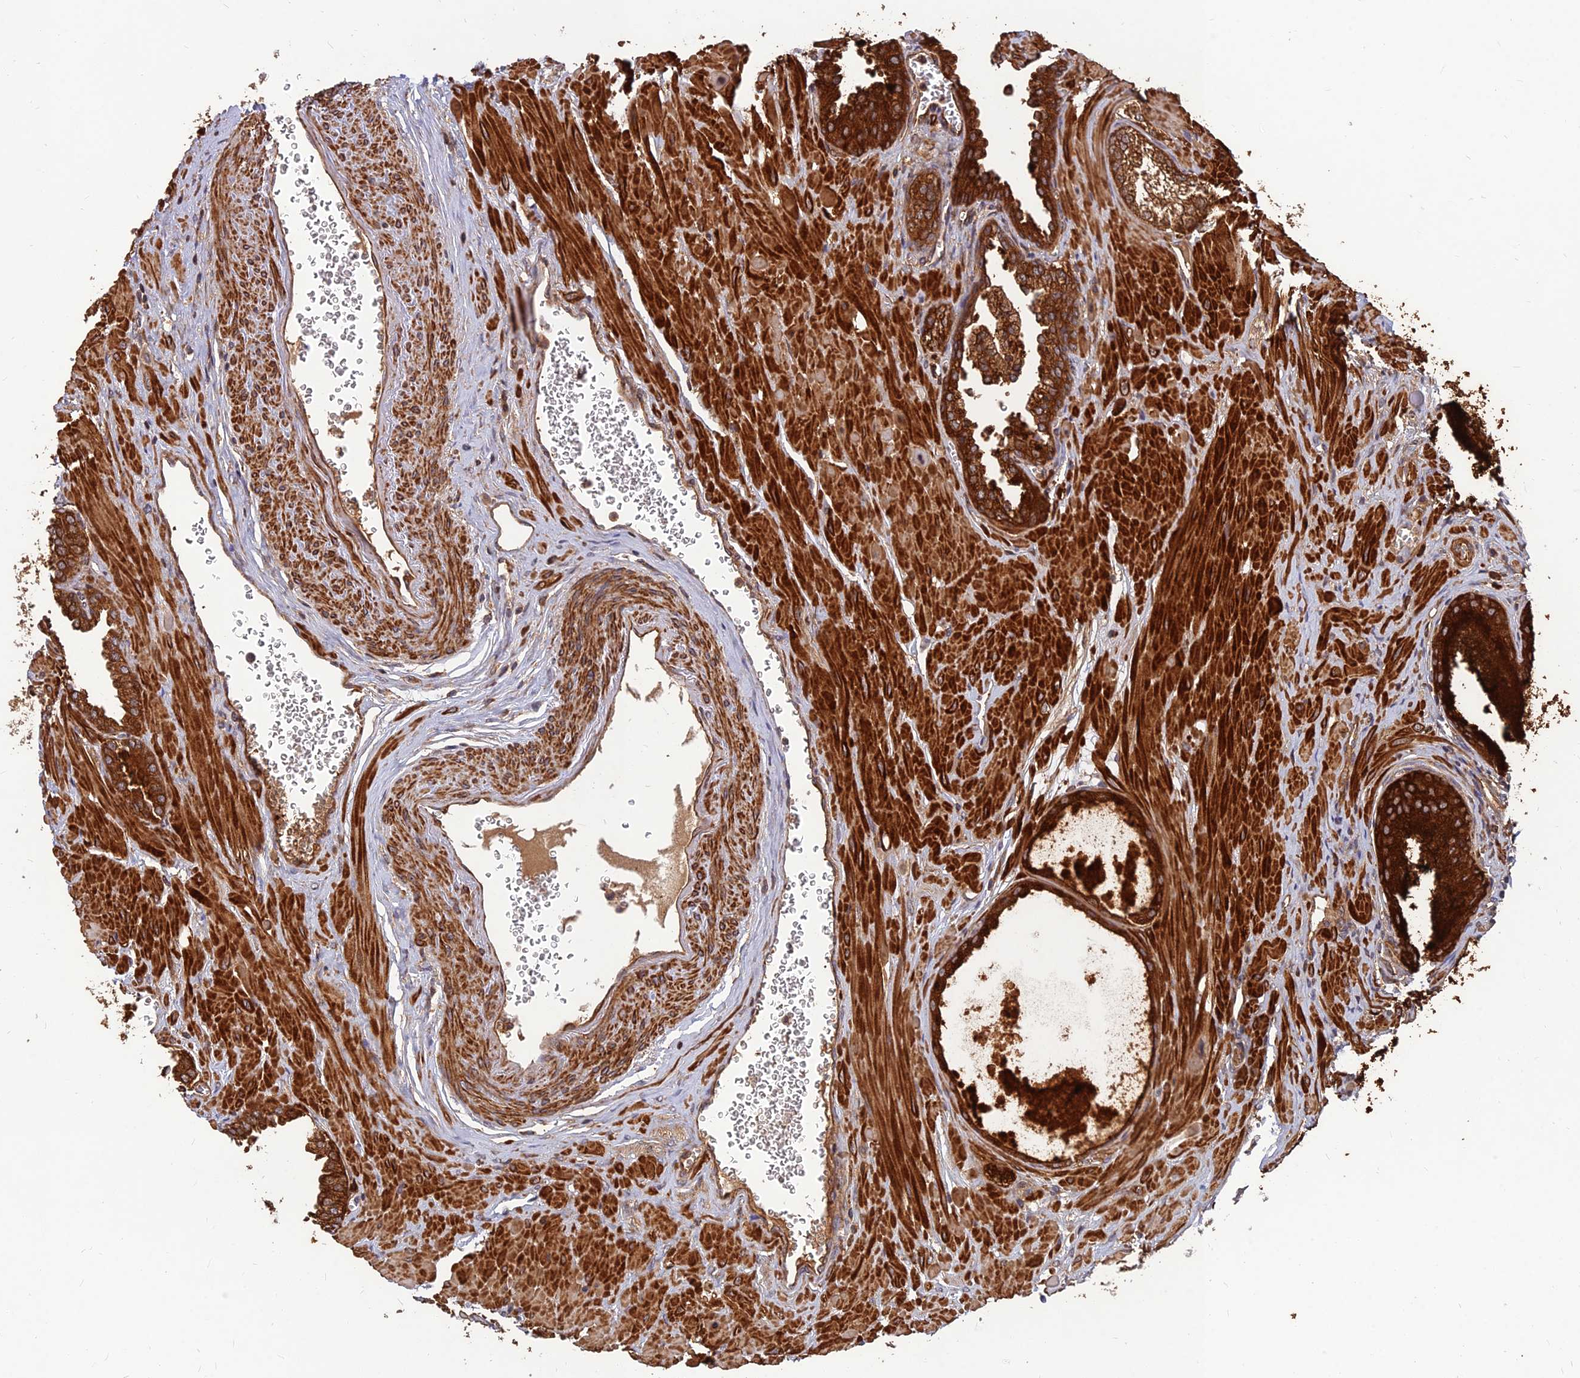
{"staining": {"intensity": "strong", "quantity": ">75%", "location": "cytoplasmic/membranous"}, "tissue": "prostate cancer", "cell_type": "Tumor cells", "image_type": "cancer", "snomed": [{"axis": "morphology", "description": "Adenocarcinoma, Low grade"}, {"axis": "topography", "description": "Prostate"}], "caption": "The immunohistochemical stain highlights strong cytoplasmic/membranous expression in tumor cells of prostate cancer (low-grade adenocarcinoma) tissue.", "gene": "RELCH", "patient": {"sex": "male", "age": 67}}